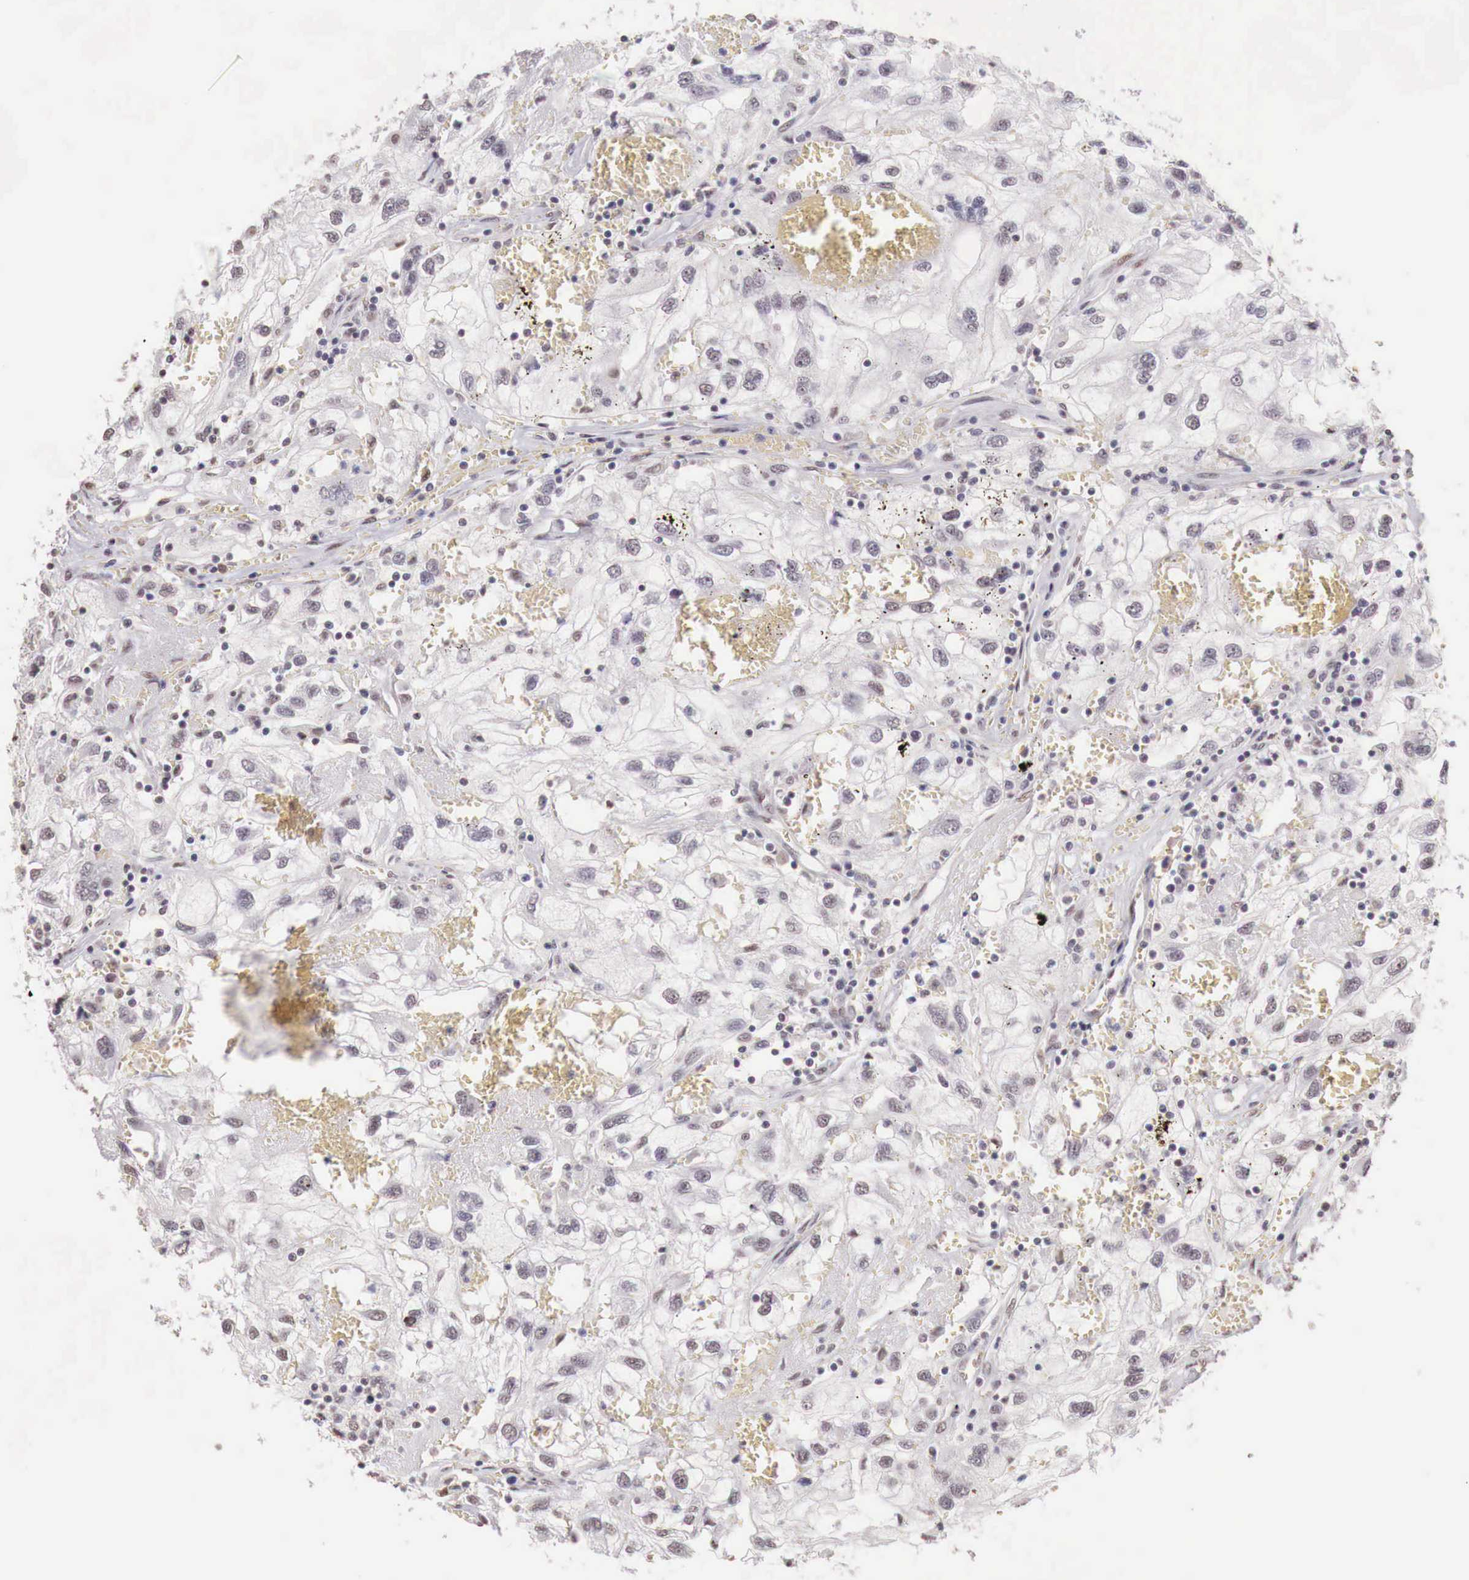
{"staining": {"intensity": "negative", "quantity": "none", "location": "none"}, "tissue": "renal cancer", "cell_type": "Tumor cells", "image_type": "cancer", "snomed": [{"axis": "morphology", "description": "Normal tissue, NOS"}, {"axis": "morphology", "description": "Adenocarcinoma, NOS"}, {"axis": "topography", "description": "Kidney"}], "caption": "An image of renal cancer (adenocarcinoma) stained for a protein demonstrates no brown staining in tumor cells.", "gene": "FOXP2", "patient": {"sex": "male", "age": 71}}